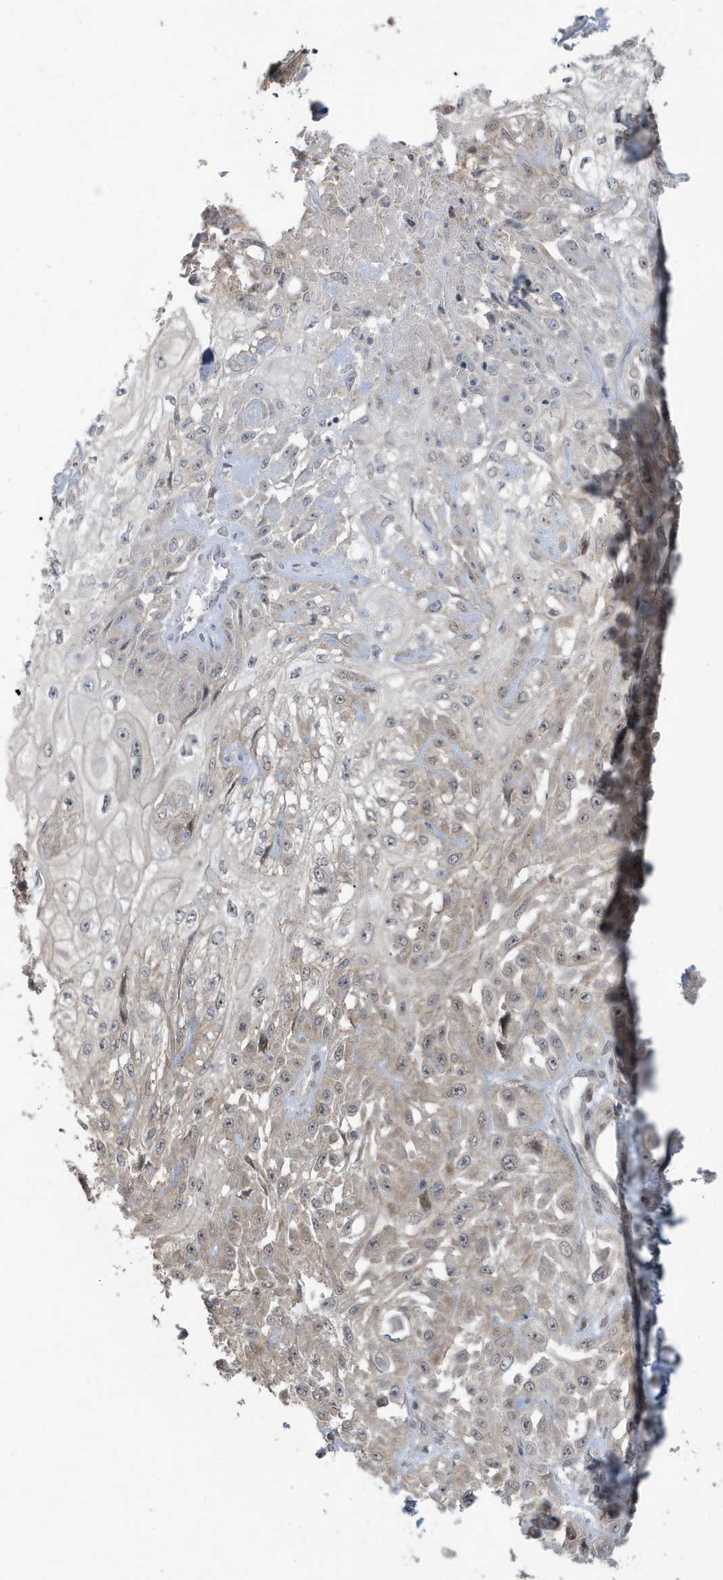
{"staining": {"intensity": "weak", "quantity": "25%-75%", "location": "cytoplasmic/membranous"}, "tissue": "skin cancer", "cell_type": "Tumor cells", "image_type": "cancer", "snomed": [{"axis": "morphology", "description": "Squamous cell carcinoma, NOS"}, {"axis": "morphology", "description": "Squamous cell carcinoma, metastatic, NOS"}, {"axis": "topography", "description": "Skin"}, {"axis": "topography", "description": "Lymph node"}], "caption": "Approximately 25%-75% of tumor cells in human skin cancer (squamous cell carcinoma) show weak cytoplasmic/membranous protein positivity as visualized by brown immunohistochemical staining.", "gene": "PRRT3", "patient": {"sex": "male", "age": 75}}